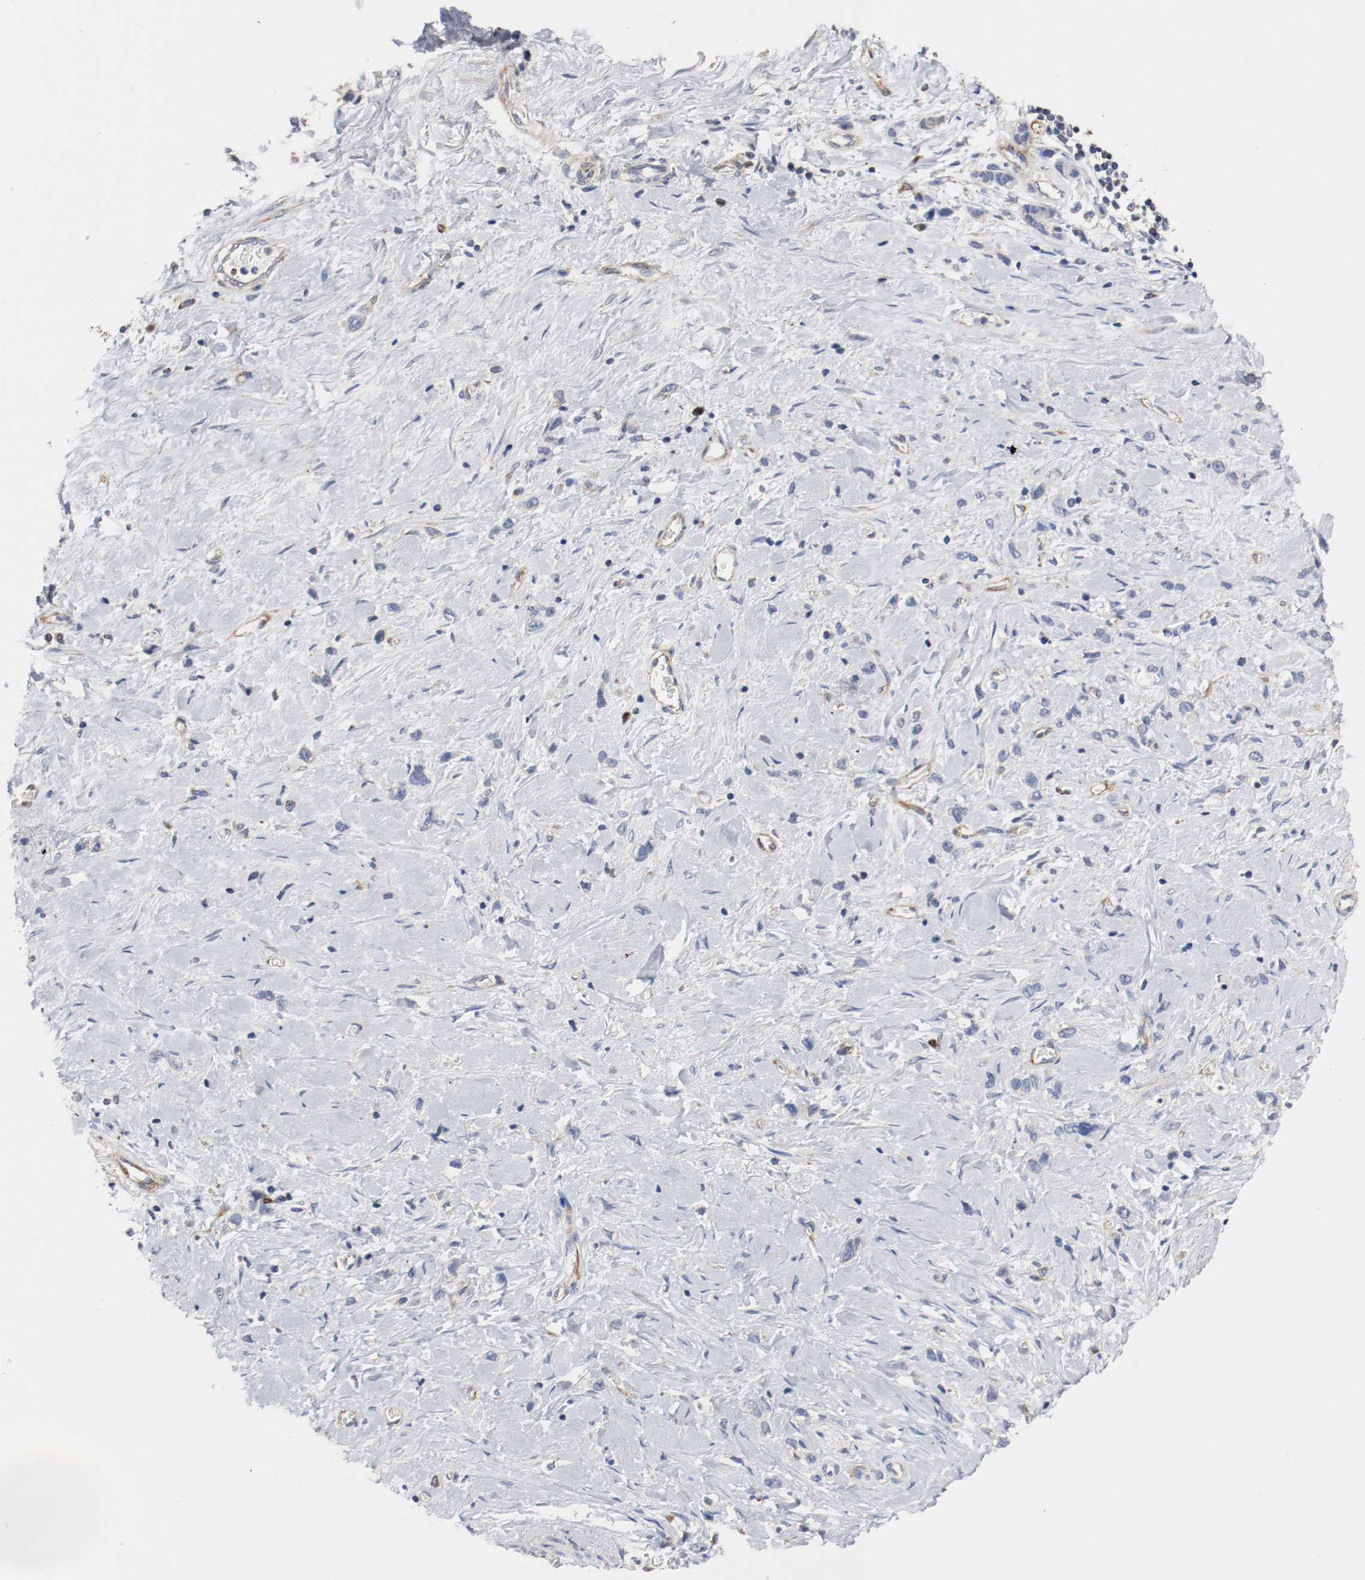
{"staining": {"intensity": "negative", "quantity": "none", "location": "none"}, "tissue": "stomach cancer", "cell_type": "Tumor cells", "image_type": "cancer", "snomed": [{"axis": "morphology", "description": "Normal tissue, NOS"}, {"axis": "morphology", "description": "Adenocarcinoma, NOS"}, {"axis": "morphology", "description": "Adenocarcinoma, High grade"}, {"axis": "topography", "description": "Stomach, upper"}, {"axis": "topography", "description": "Stomach"}], "caption": "Human adenocarcinoma (stomach) stained for a protein using immunohistochemistry displays no positivity in tumor cells.", "gene": "TUBD1", "patient": {"sex": "female", "age": 65}}